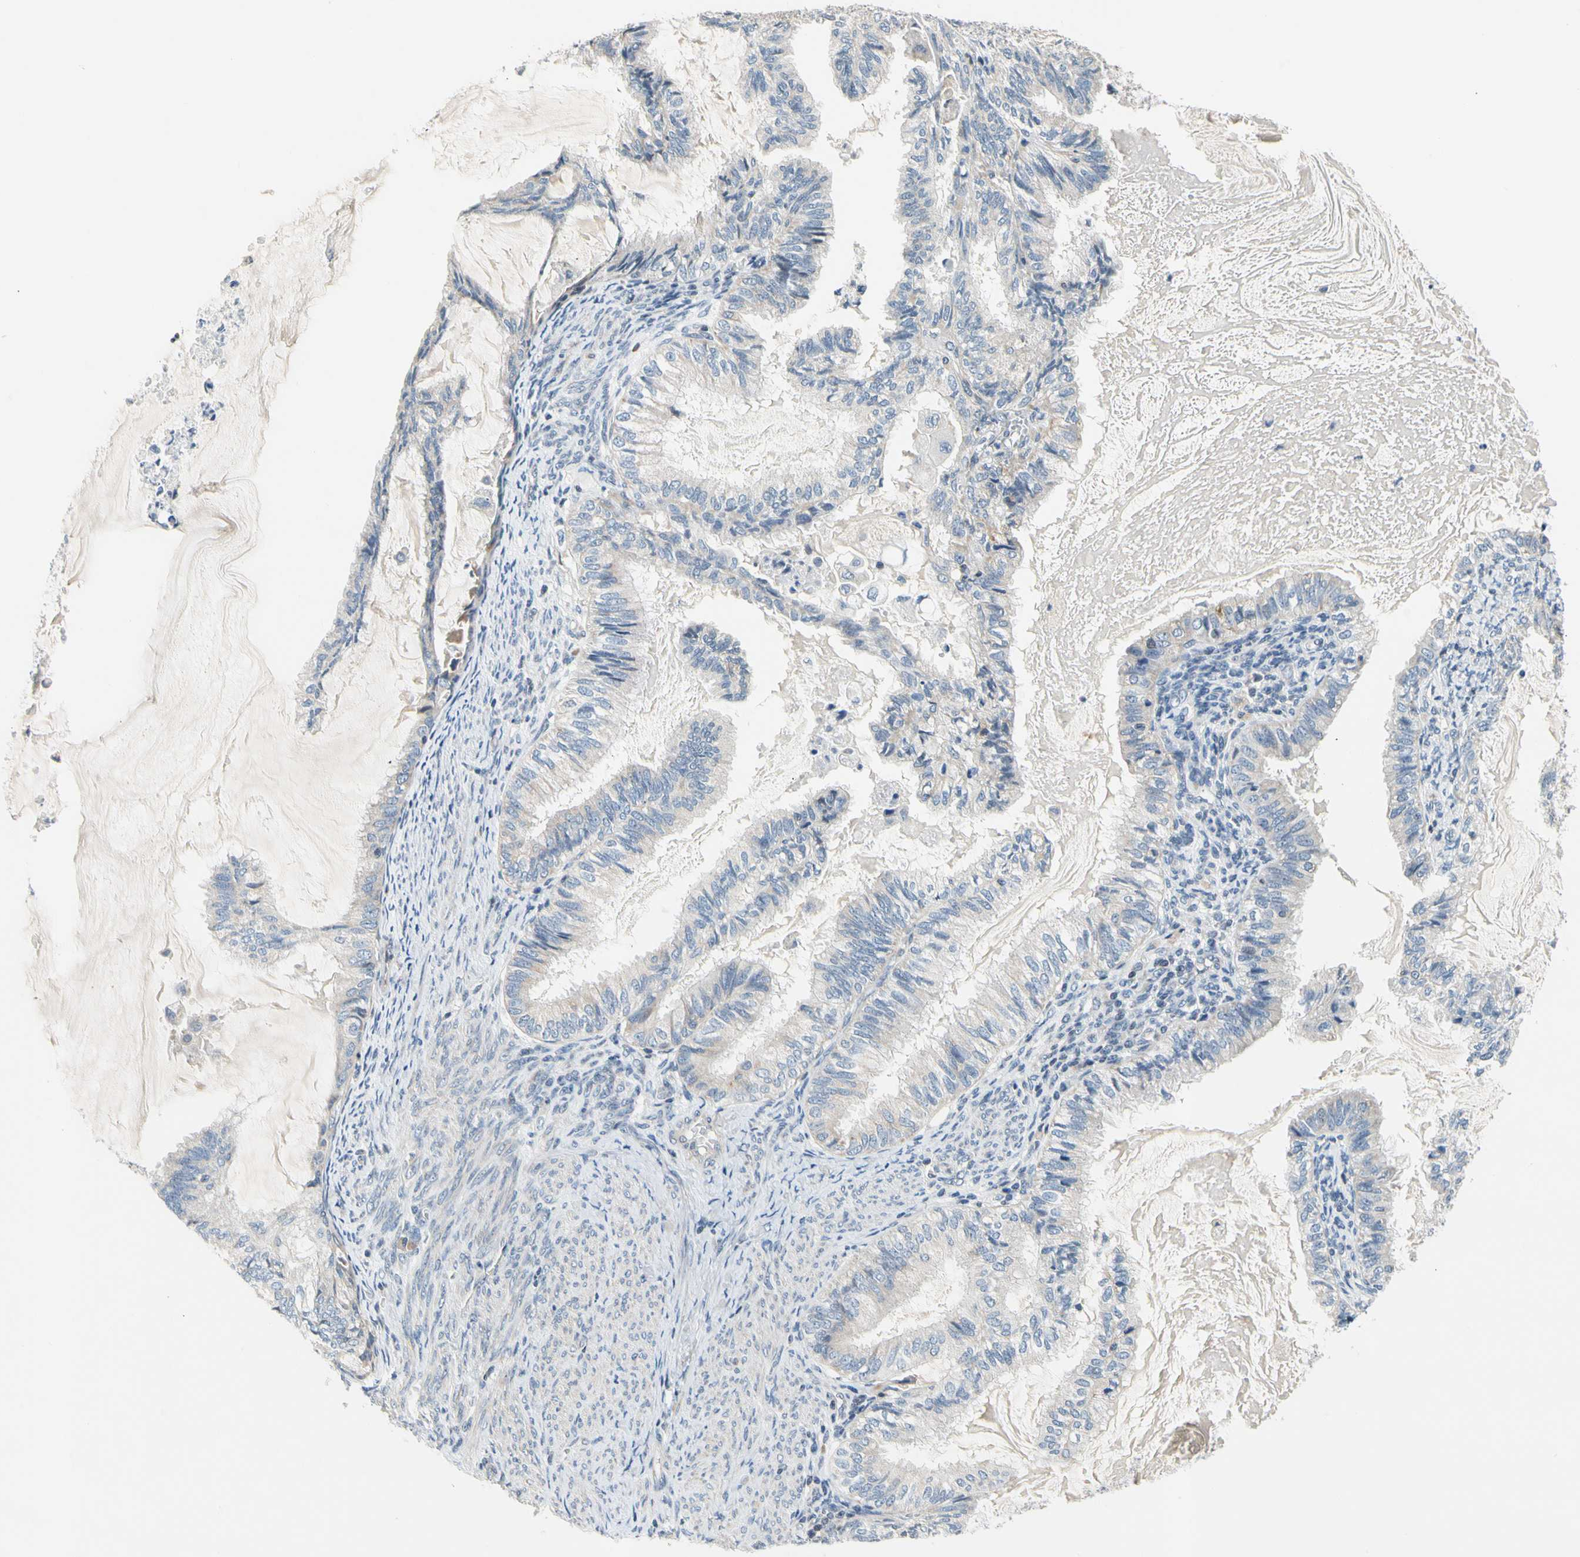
{"staining": {"intensity": "negative", "quantity": "none", "location": "none"}, "tissue": "cervical cancer", "cell_type": "Tumor cells", "image_type": "cancer", "snomed": [{"axis": "morphology", "description": "Normal tissue, NOS"}, {"axis": "morphology", "description": "Adenocarcinoma, NOS"}, {"axis": "topography", "description": "Cervix"}, {"axis": "topography", "description": "Endometrium"}], "caption": "Adenocarcinoma (cervical) was stained to show a protein in brown. There is no significant positivity in tumor cells. (Immunohistochemistry, brightfield microscopy, high magnification).", "gene": "SOX30", "patient": {"sex": "female", "age": 86}}